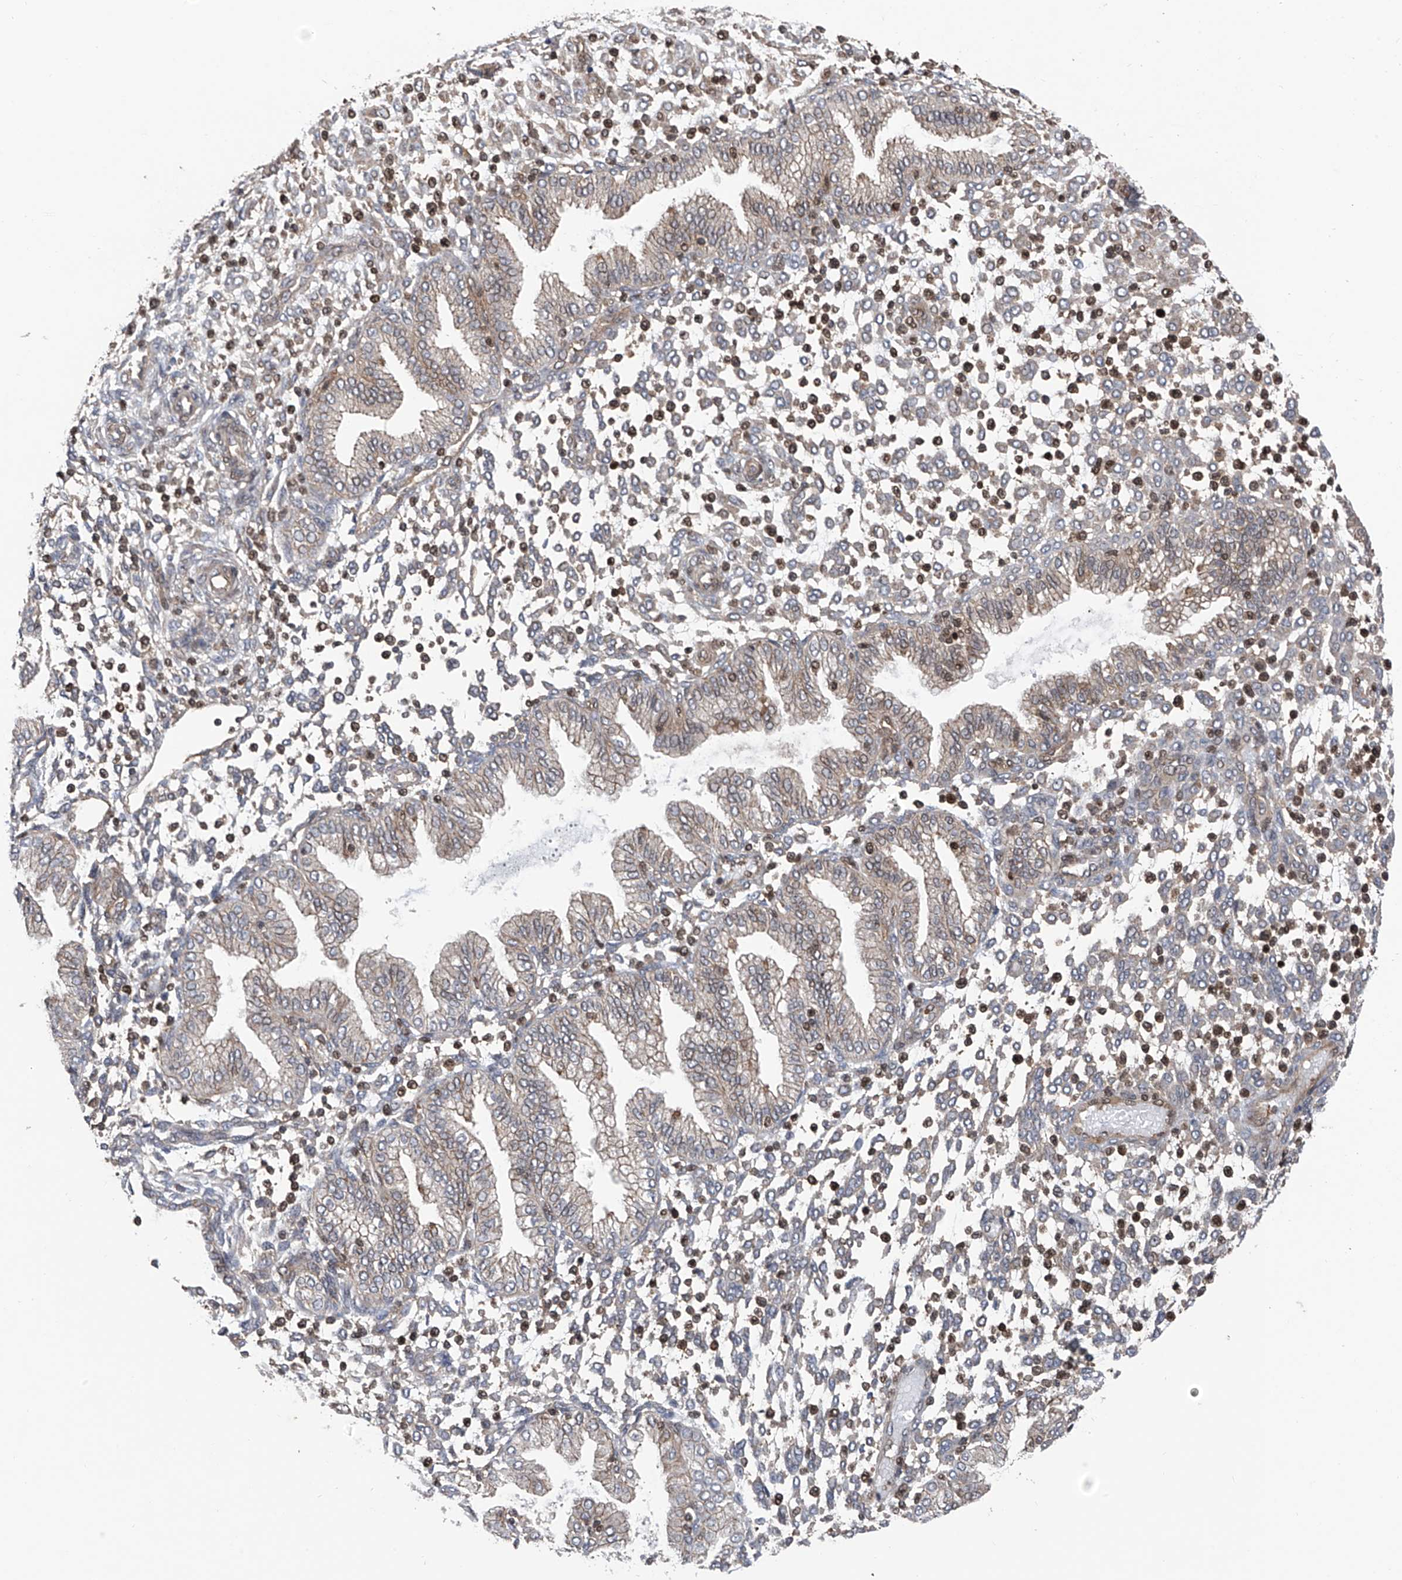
{"staining": {"intensity": "negative", "quantity": "none", "location": "none"}, "tissue": "endometrium", "cell_type": "Cells in endometrial stroma", "image_type": "normal", "snomed": [{"axis": "morphology", "description": "Normal tissue, NOS"}, {"axis": "topography", "description": "Endometrium"}], "caption": "IHC photomicrograph of benign endometrium: endometrium stained with DAB (3,3'-diaminobenzidine) reveals no significant protein positivity in cells in endometrial stroma. (Stains: DAB (3,3'-diaminobenzidine) immunohistochemistry with hematoxylin counter stain, Microscopy: brightfield microscopy at high magnification).", "gene": "DNAJC9", "patient": {"sex": "female", "age": 53}}